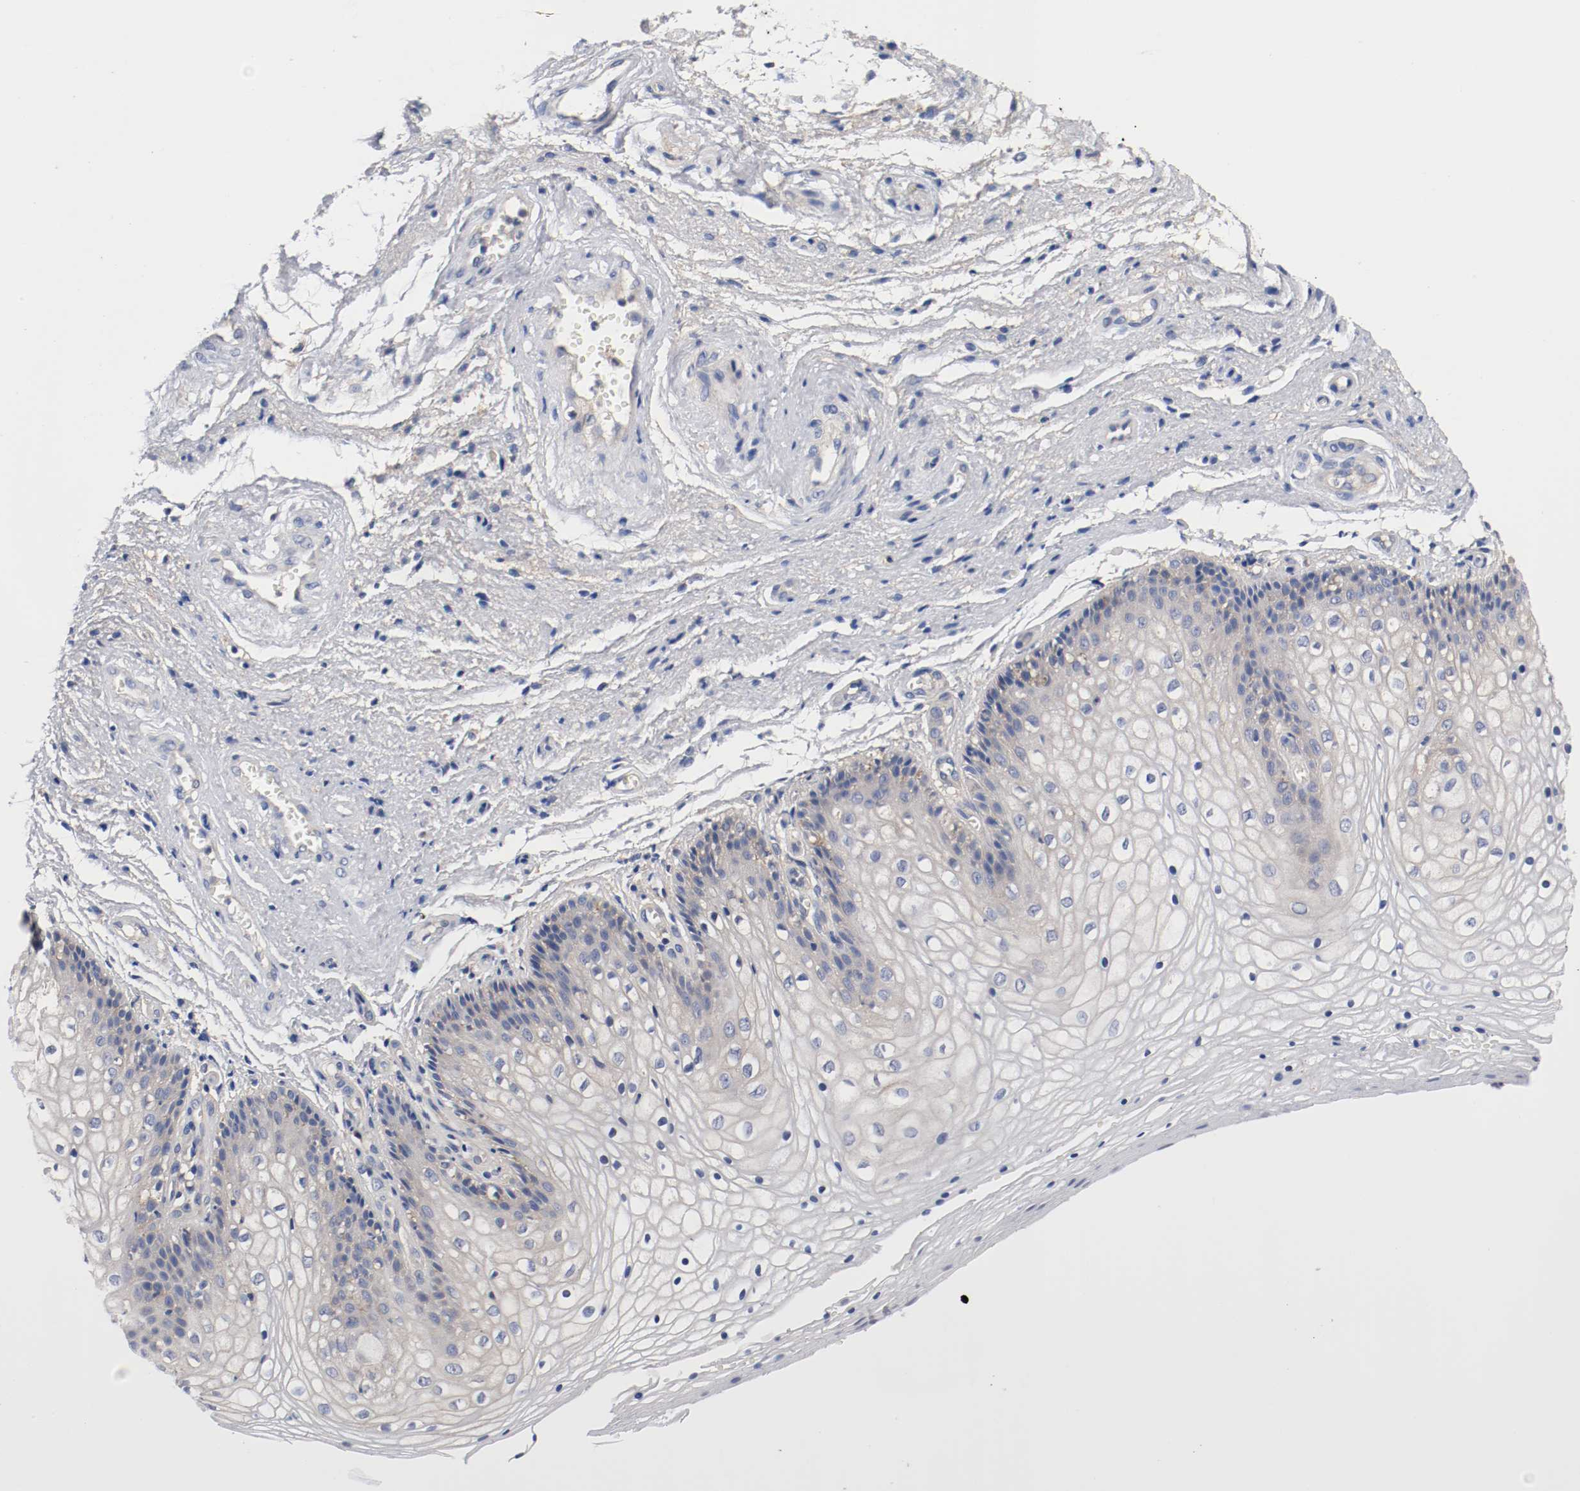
{"staining": {"intensity": "negative", "quantity": "none", "location": "none"}, "tissue": "vagina", "cell_type": "Squamous epithelial cells", "image_type": "normal", "snomed": [{"axis": "morphology", "description": "Normal tissue, NOS"}, {"axis": "topography", "description": "Vagina"}], "caption": "Squamous epithelial cells are negative for protein expression in benign human vagina. (Brightfield microscopy of DAB immunohistochemistry at high magnification).", "gene": "HGS", "patient": {"sex": "female", "age": 34}}